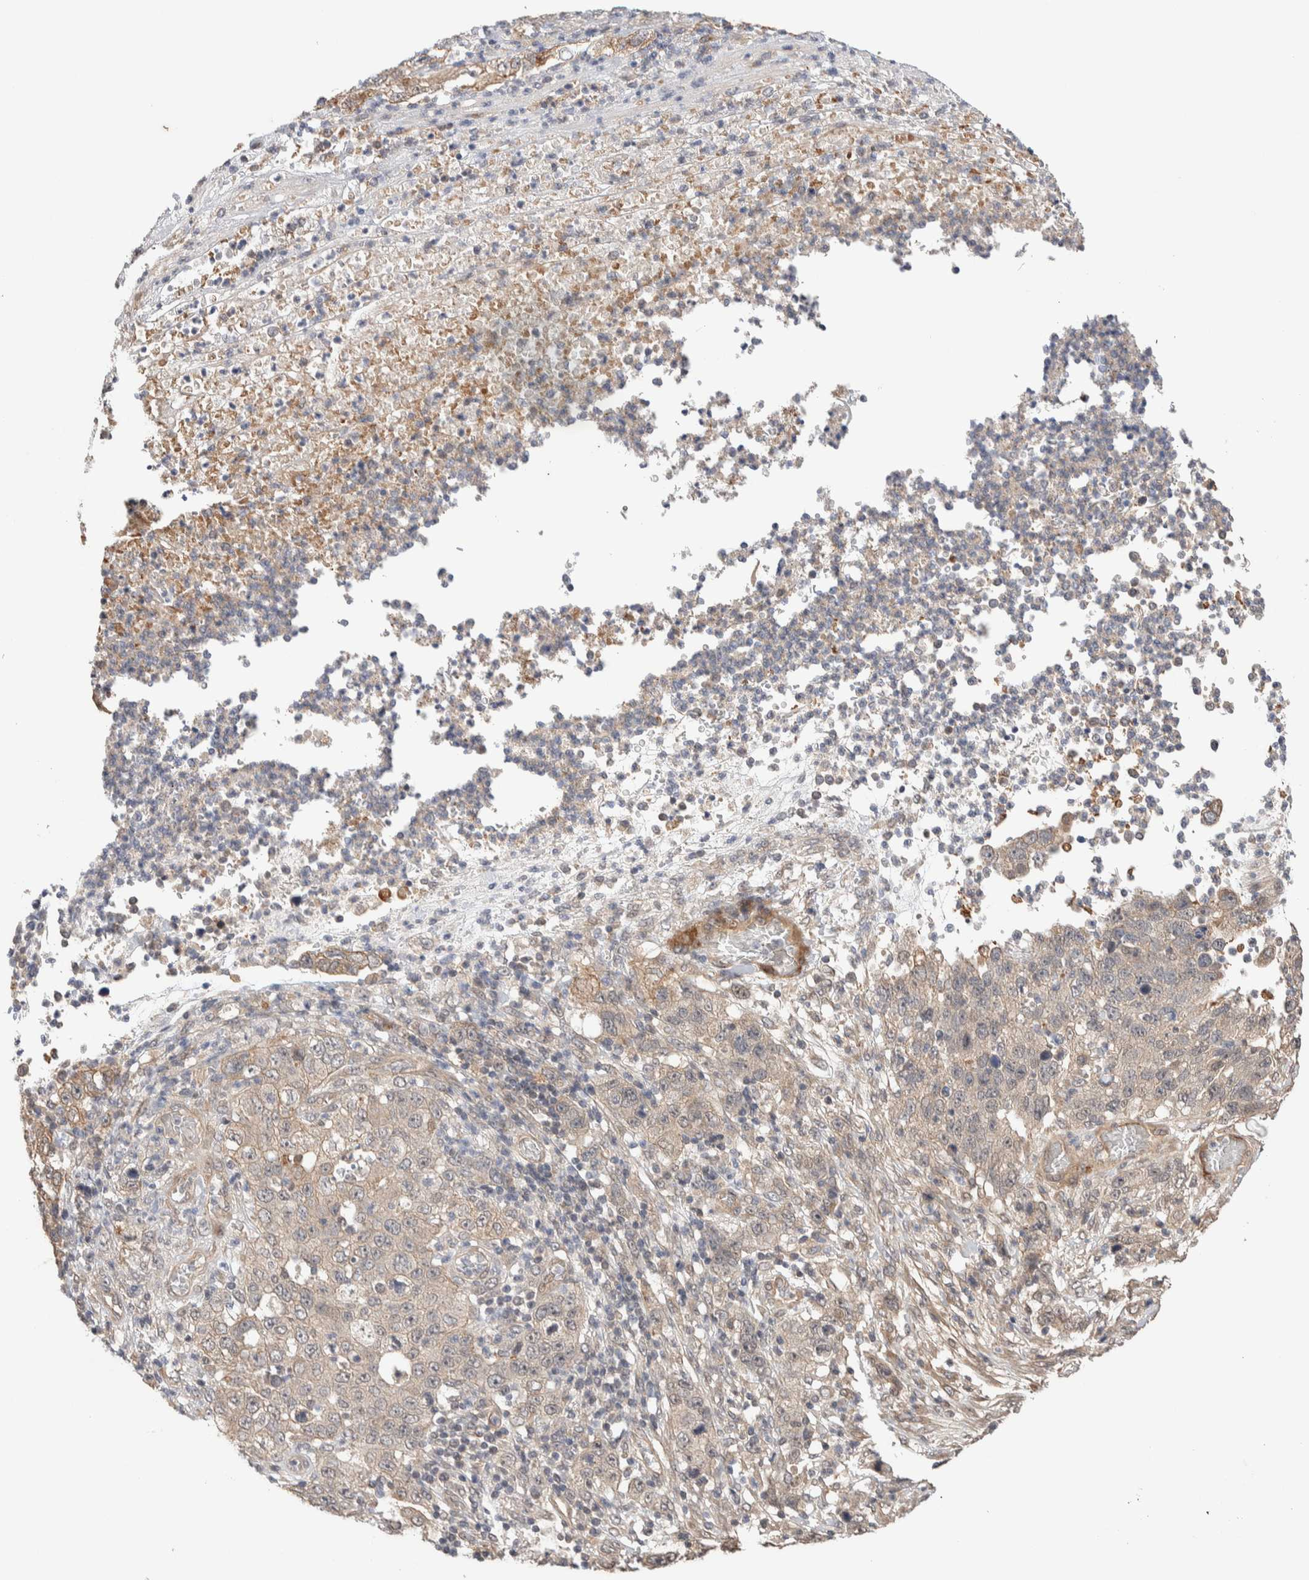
{"staining": {"intensity": "weak", "quantity": "<25%", "location": "cytoplasmic/membranous"}, "tissue": "stomach cancer", "cell_type": "Tumor cells", "image_type": "cancer", "snomed": [{"axis": "morphology", "description": "Adenocarcinoma, NOS"}, {"axis": "topography", "description": "Stomach"}], "caption": "Photomicrograph shows no protein positivity in tumor cells of adenocarcinoma (stomach) tissue. The staining is performed using DAB brown chromogen with nuclei counter-stained in using hematoxylin.", "gene": "PRDM15", "patient": {"sex": "male", "age": 48}}